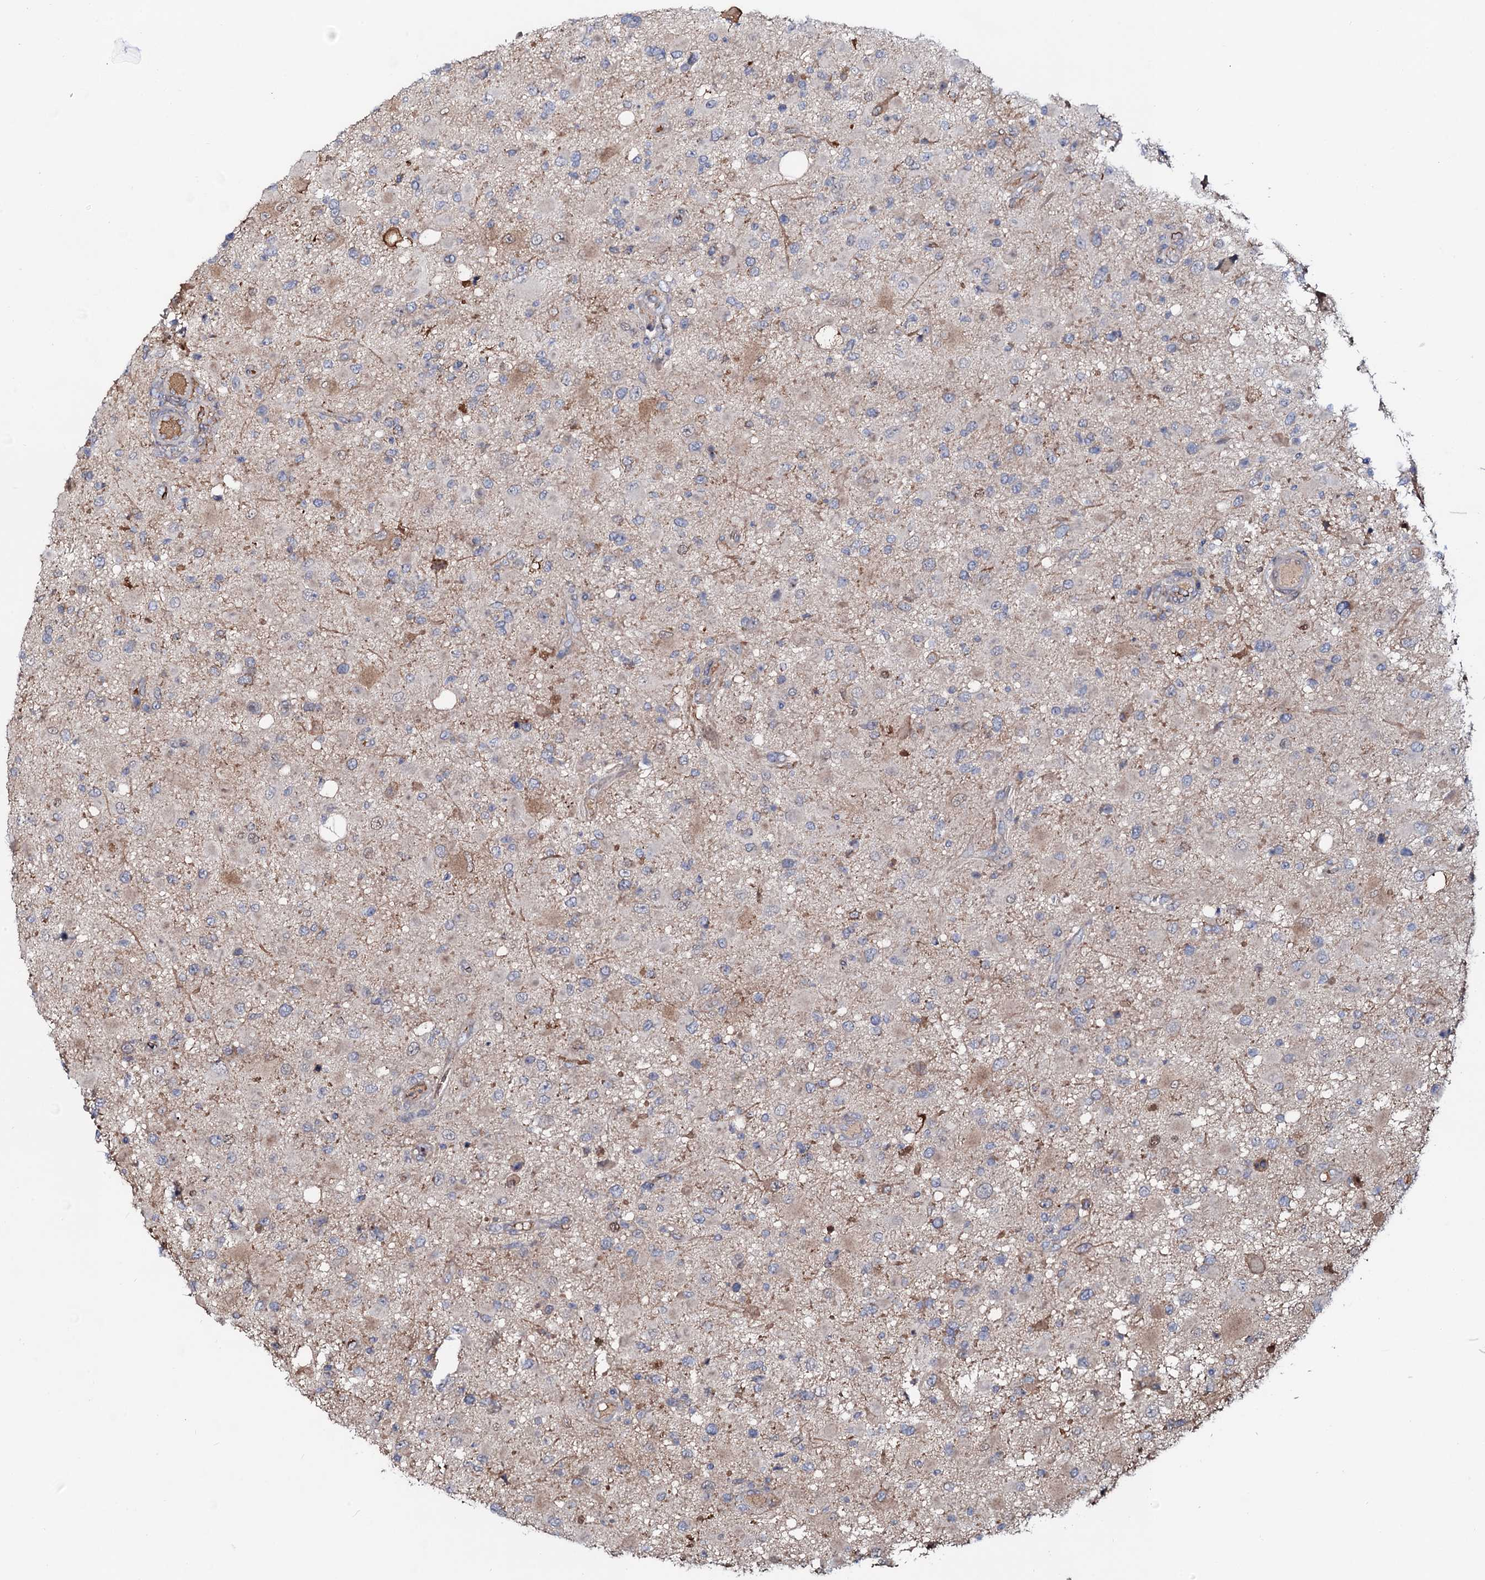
{"staining": {"intensity": "weak", "quantity": "<25%", "location": "cytoplasmic/membranous"}, "tissue": "glioma", "cell_type": "Tumor cells", "image_type": "cancer", "snomed": [{"axis": "morphology", "description": "Glioma, malignant, High grade"}, {"axis": "topography", "description": "Brain"}], "caption": "DAB immunohistochemical staining of glioma shows no significant staining in tumor cells.", "gene": "PPP1R3D", "patient": {"sex": "male", "age": 53}}